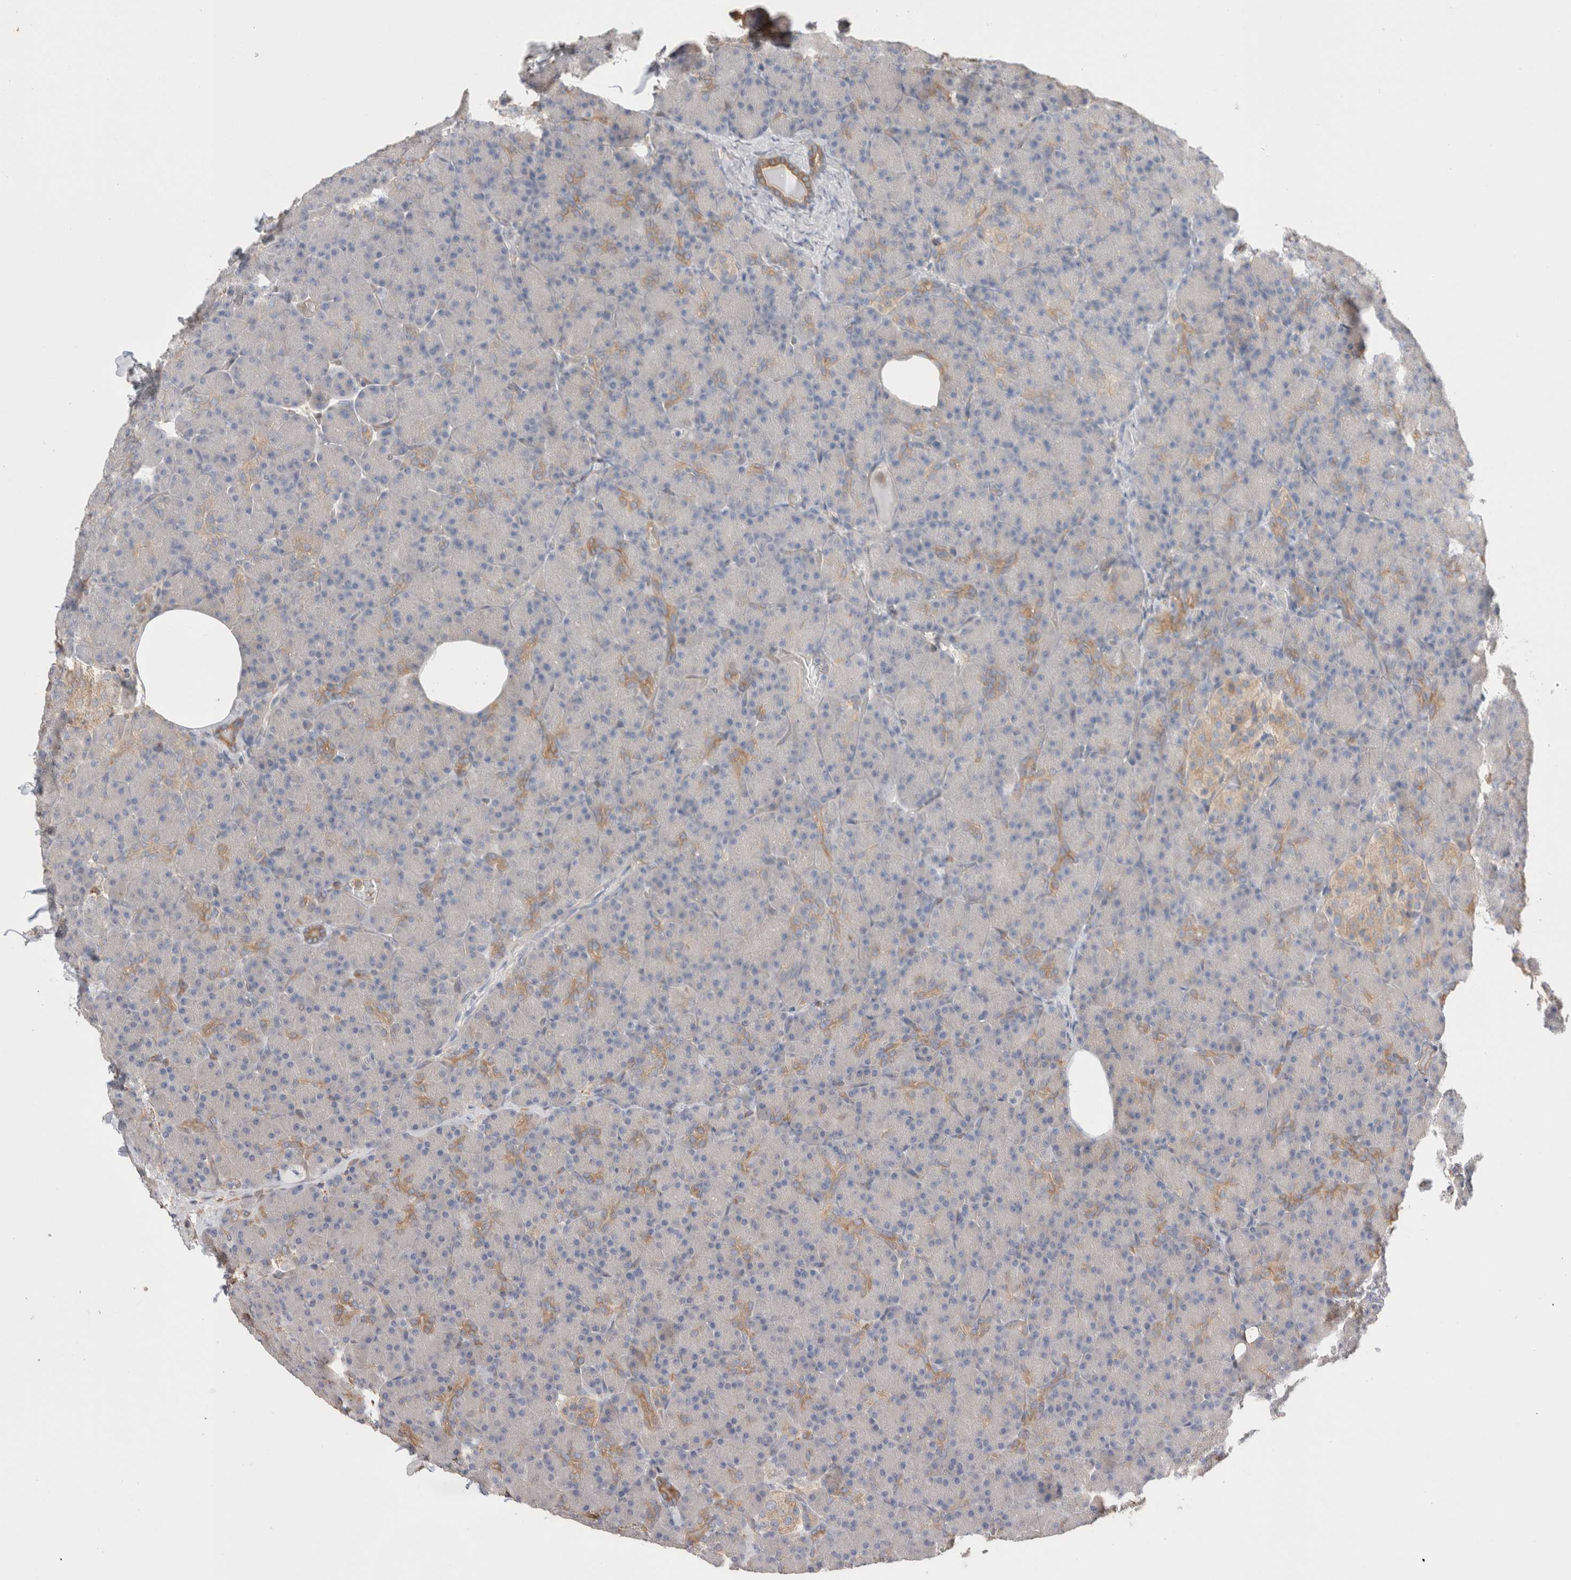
{"staining": {"intensity": "negative", "quantity": "none", "location": "none"}, "tissue": "pancreas", "cell_type": "Exocrine glandular cells", "image_type": "normal", "snomed": [{"axis": "morphology", "description": "Normal tissue, NOS"}, {"axis": "topography", "description": "Pancreas"}], "caption": "Immunohistochemistry (IHC) histopathology image of benign pancreas stained for a protein (brown), which displays no positivity in exocrine glandular cells. (Immunohistochemistry, brightfield microscopy, high magnification).", "gene": "CAPN2", "patient": {"sex": "female", "age": 43}}